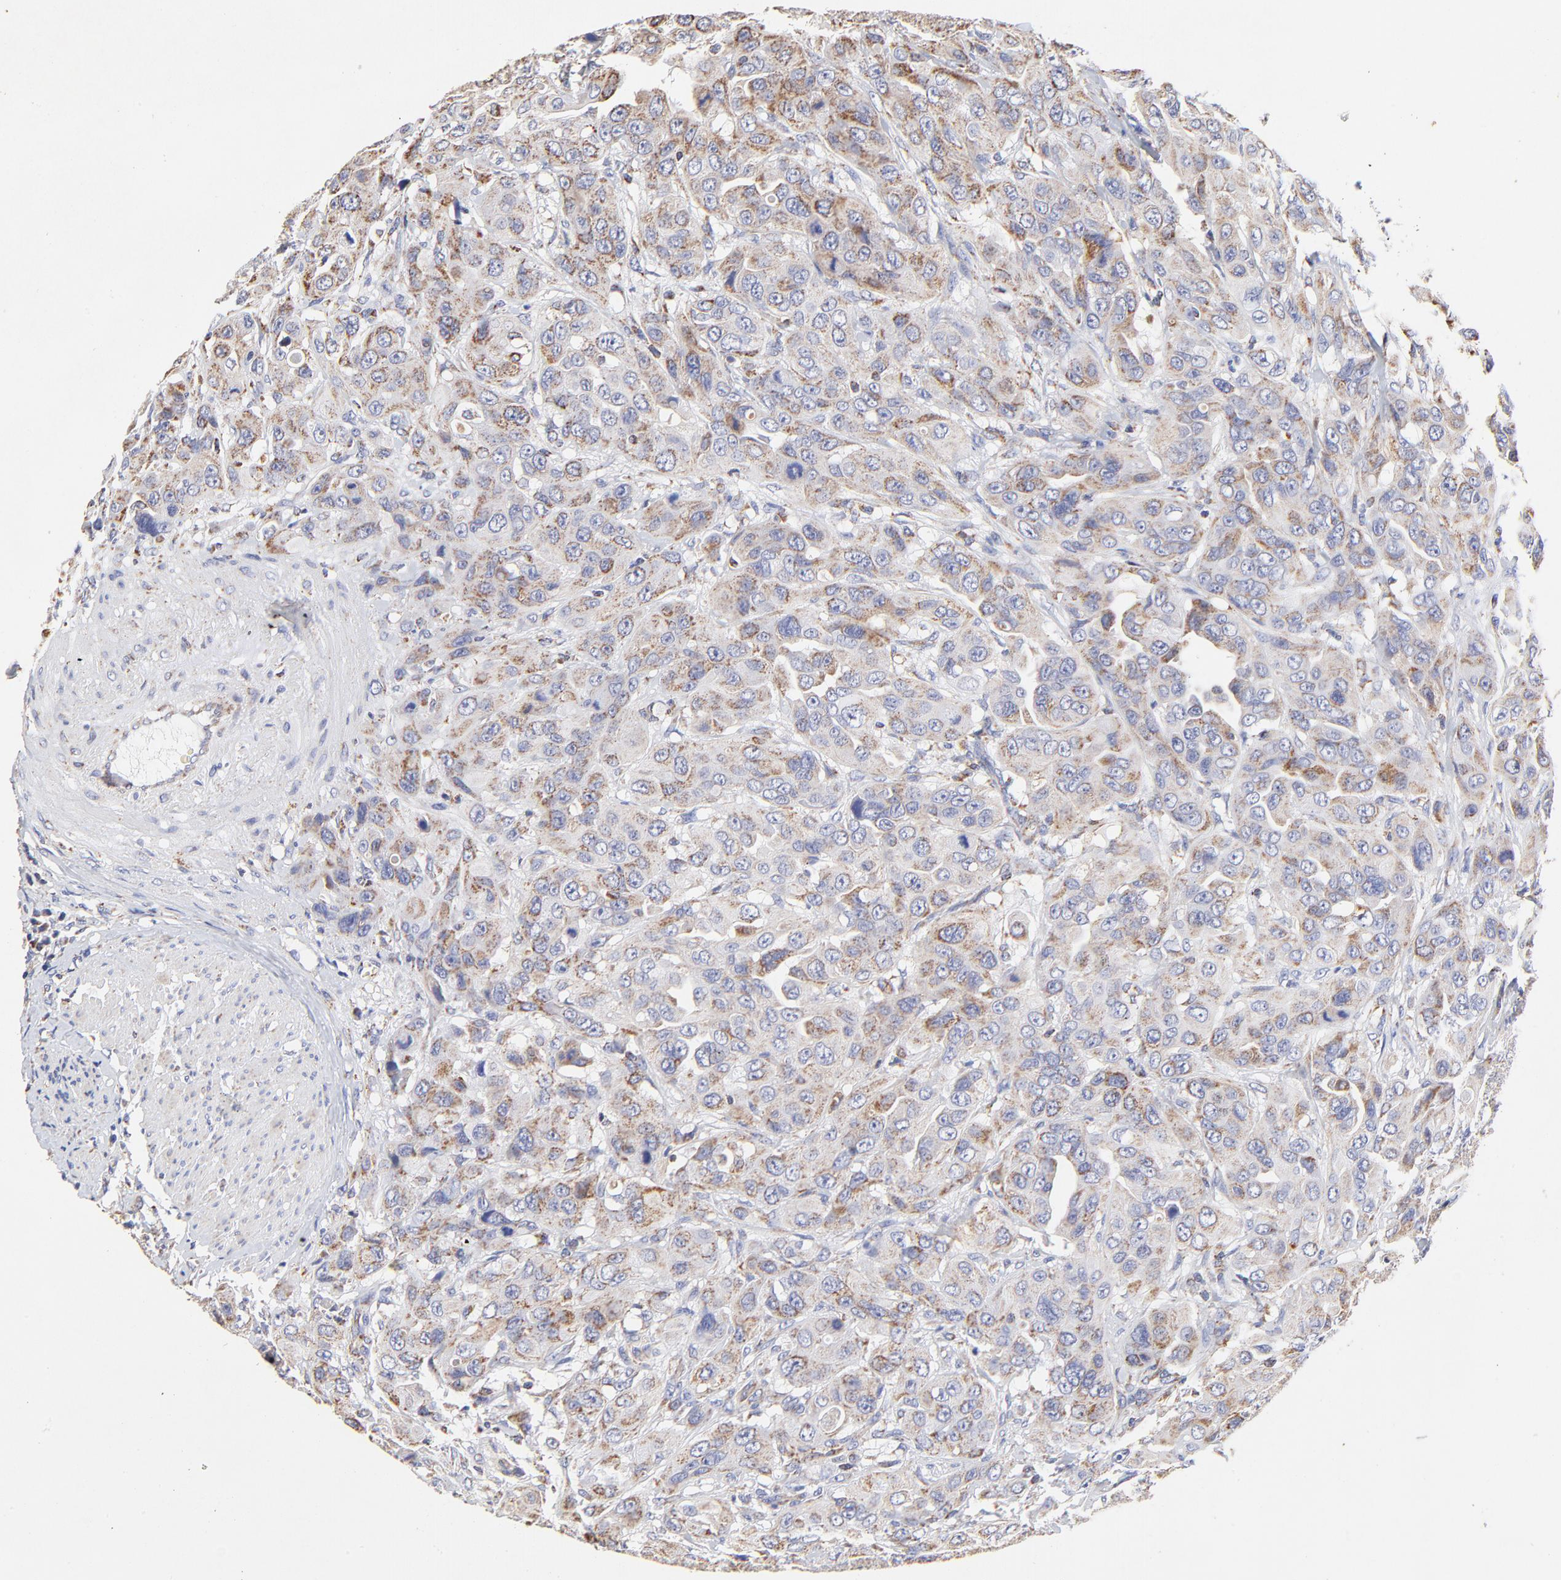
{"staining": {"intensity": "moderate", "quantity": ">75%", "location": "cytoplasmic/membranous"}, "tissue": "urothelial cancer", "cell_type": "Tumor cells", "image_type": "cancer", "snomed": [{"axis": "morphology", "description": "Urothelial carcinoma, High grade"}, {"axis": "topography", "description": "Urinary bladder"}], "caption": "This is a histology image of IHC staining of high-grade urothelial carcinoma, which shows moderate staining in the cytoplasmic/membranous of tumor cells.", "gene": "SSBP1", "patient": {"sex": "male", "age": 73}}